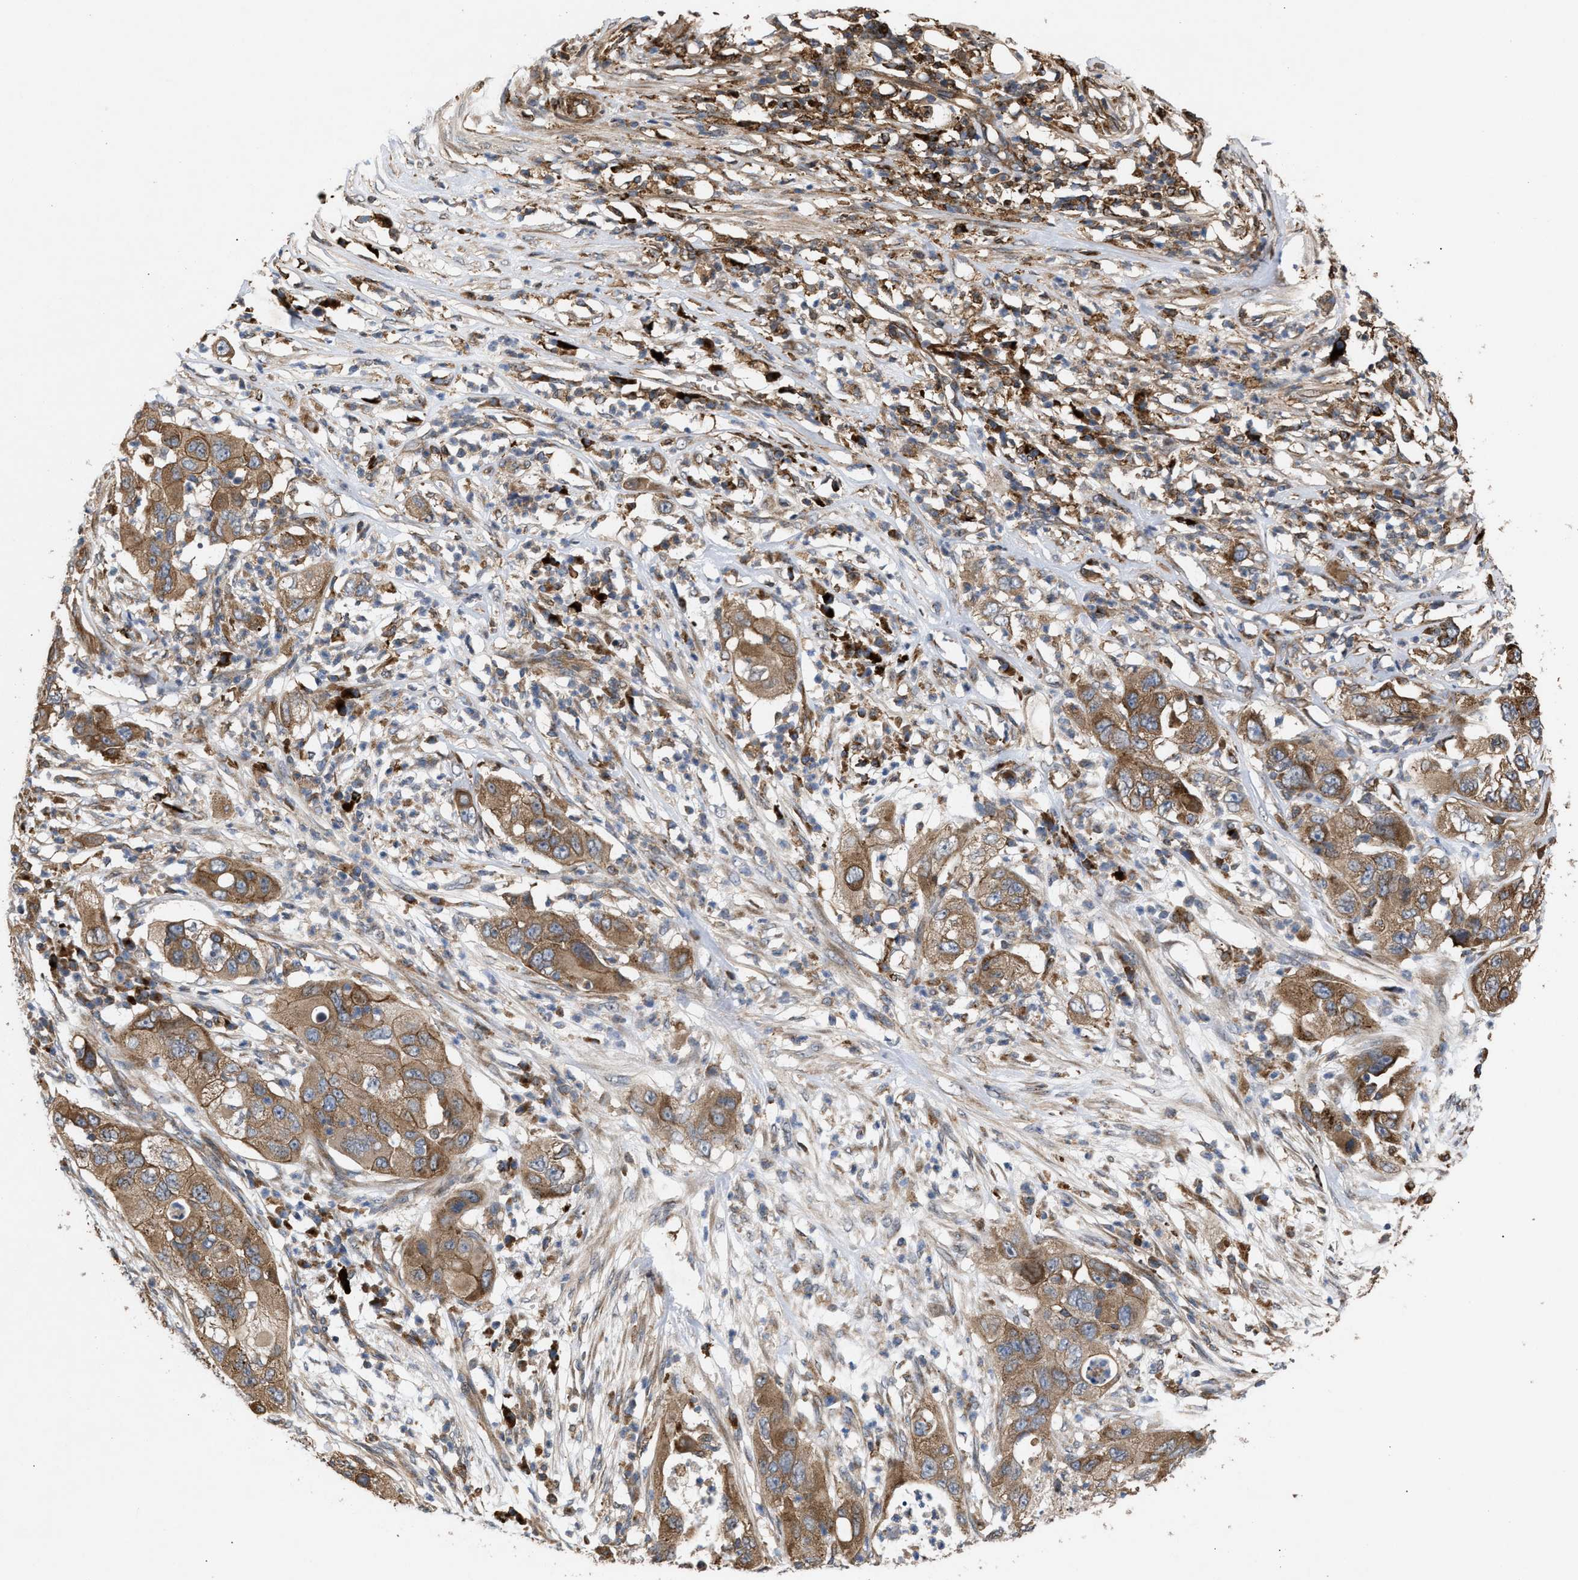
{"staining": {"intensity": "moderate", "quantity": ">75%", "location": "cytoplasmic/membranous"}, "tissue": "pancreatic cancer", "cell_type": "Tumor cells", "image_type": "cancer", "snomed": [{"axis": "morphology", "description": "Adenocarcinoma, NOS"}, {"axis": "topography", "description": "Pancreas"}], "caption": "Immunohistochemistry image of pancreatic cancer stained for a protein (brown), which shows medium levels of moderate cytoplasmic/membranous staining in approximately >75% of tumor cells.", "gene": "GCC1", "patient": {"sex": "female", "age": 78}}